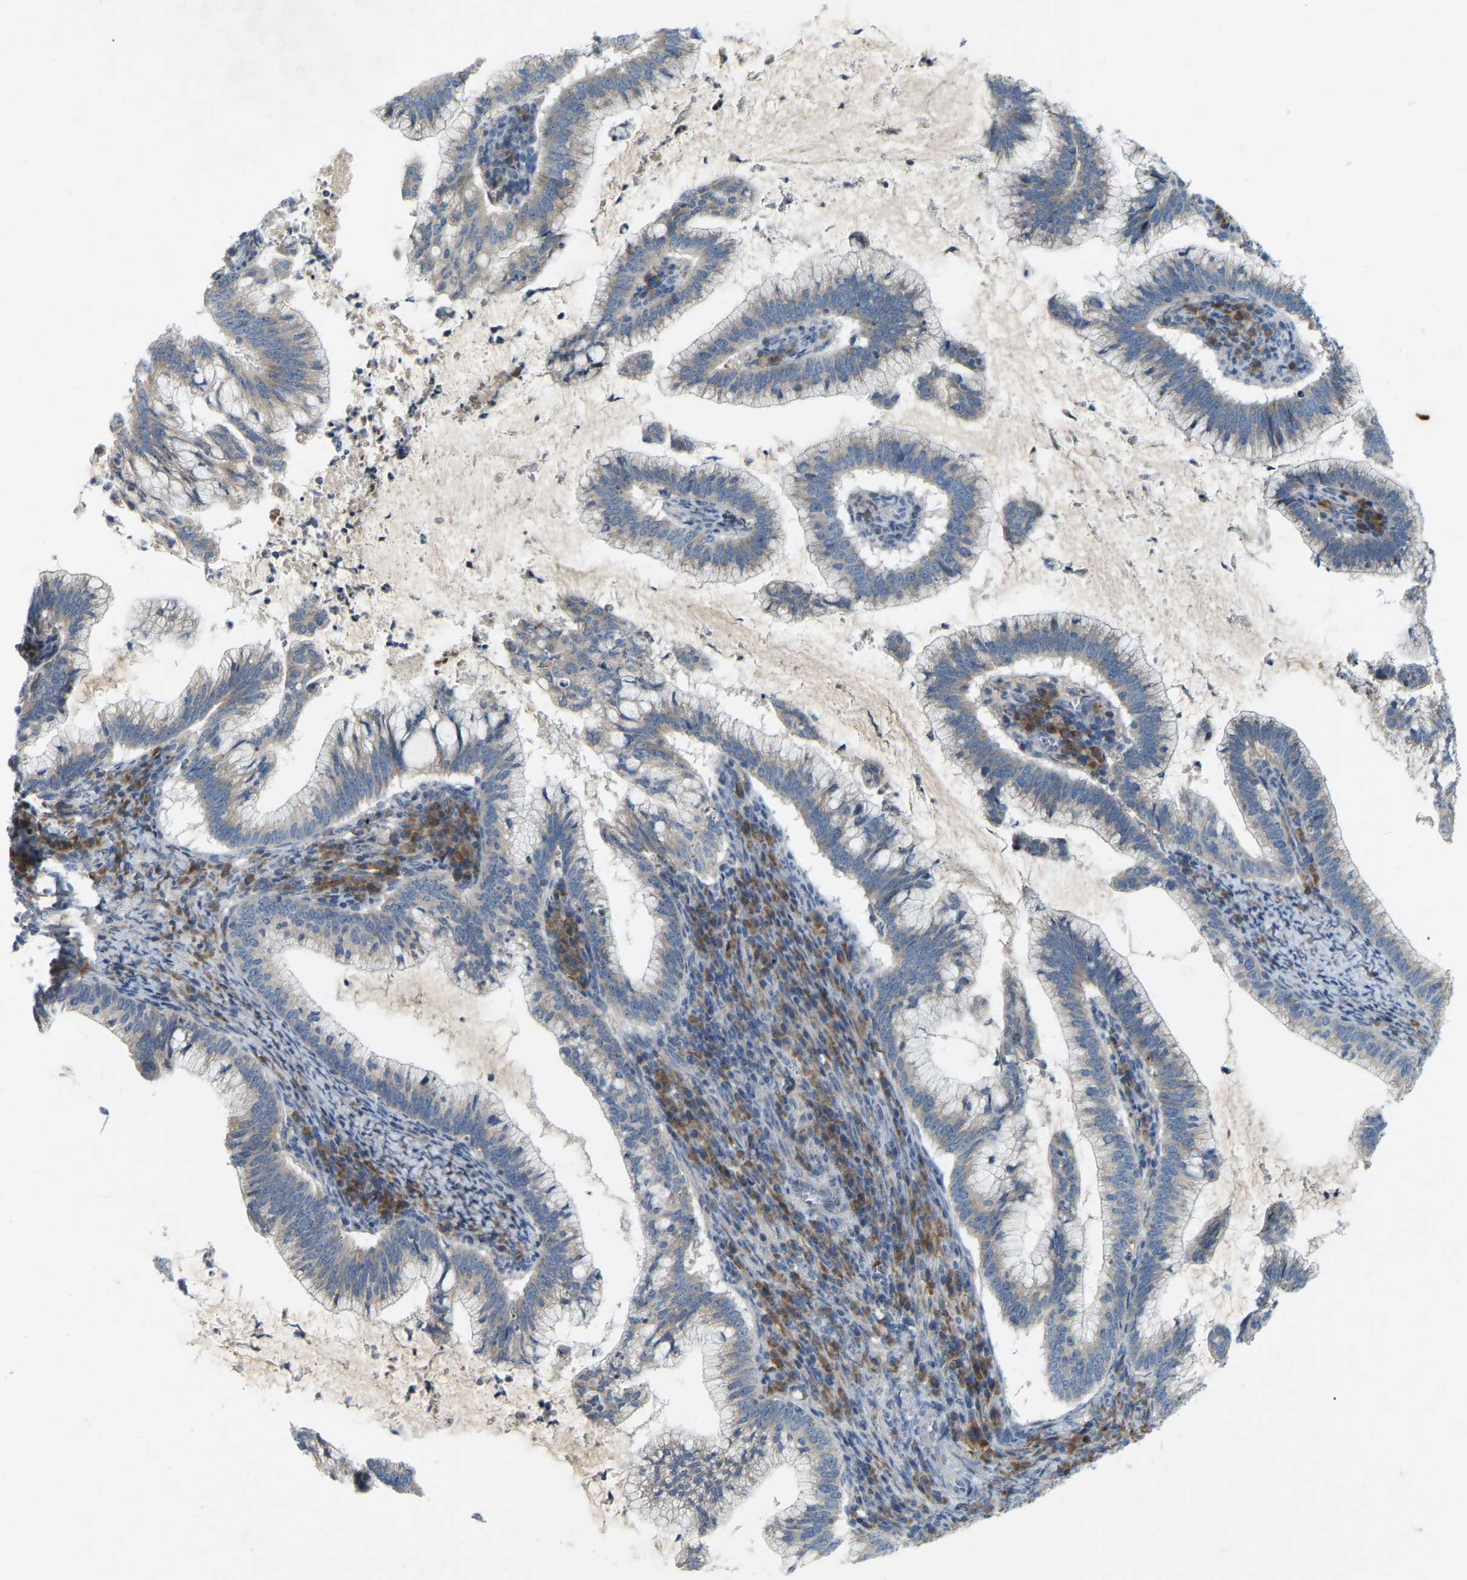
{"staining": {"intensity": "weak", "quantity": "<25%", "location": "cytoplasmic/membranous"}, "tissue": "cervical cancer", "cell_type": "Tumor cells", "image_type": "cancer", "snomed": [{"axis": "morphology", "description": "Adenocarcinoma, NOS"}, {"axis": "topography", "description": "Cervix"}], "caption": "A high-resolution photomicrograph shows immunohistochemistry (IHC) staining of cervical cancer (adenocarcinoma), which exhibits no significant positivity in tumor cells.", "gene": "PARL", "patient": {"sex": "female", "age": 36}}